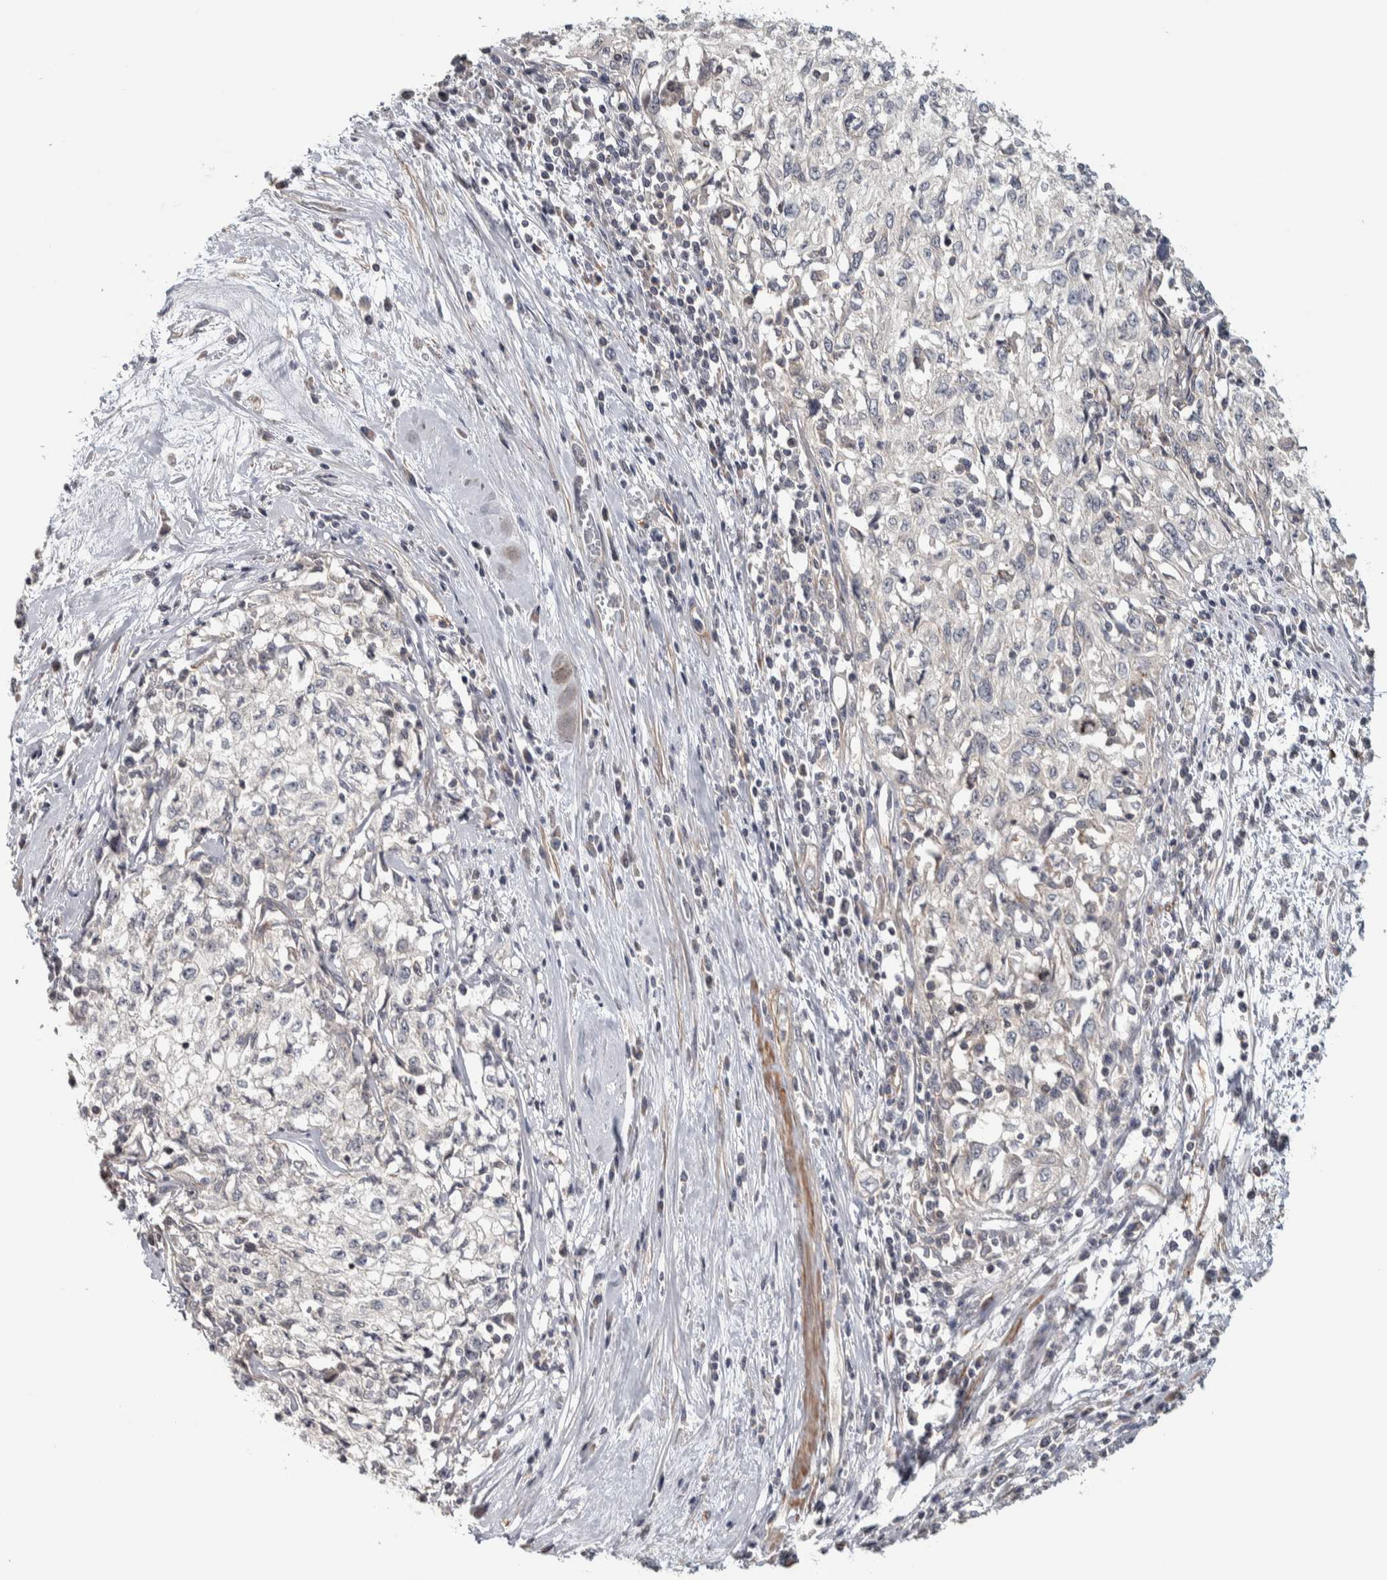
{"staining": {"intensity": "negative", "quantity": "none", "location": "none"}, "tissue": "cervical cancer", "cell_type": "Tumor cells", "image_type": "cancer", "snomed": [{"axis": "morphology", "description": "Squamous cell carcinoma, NOS"}, {"axis": "topography", "description": "Cervix"}], "caption": "Tumor cells show no significant positivity in cervical cancer (squamous cell carcinoma).", "gene": "CHMP4C", "patient": {"sex": "female", "age": 57}}